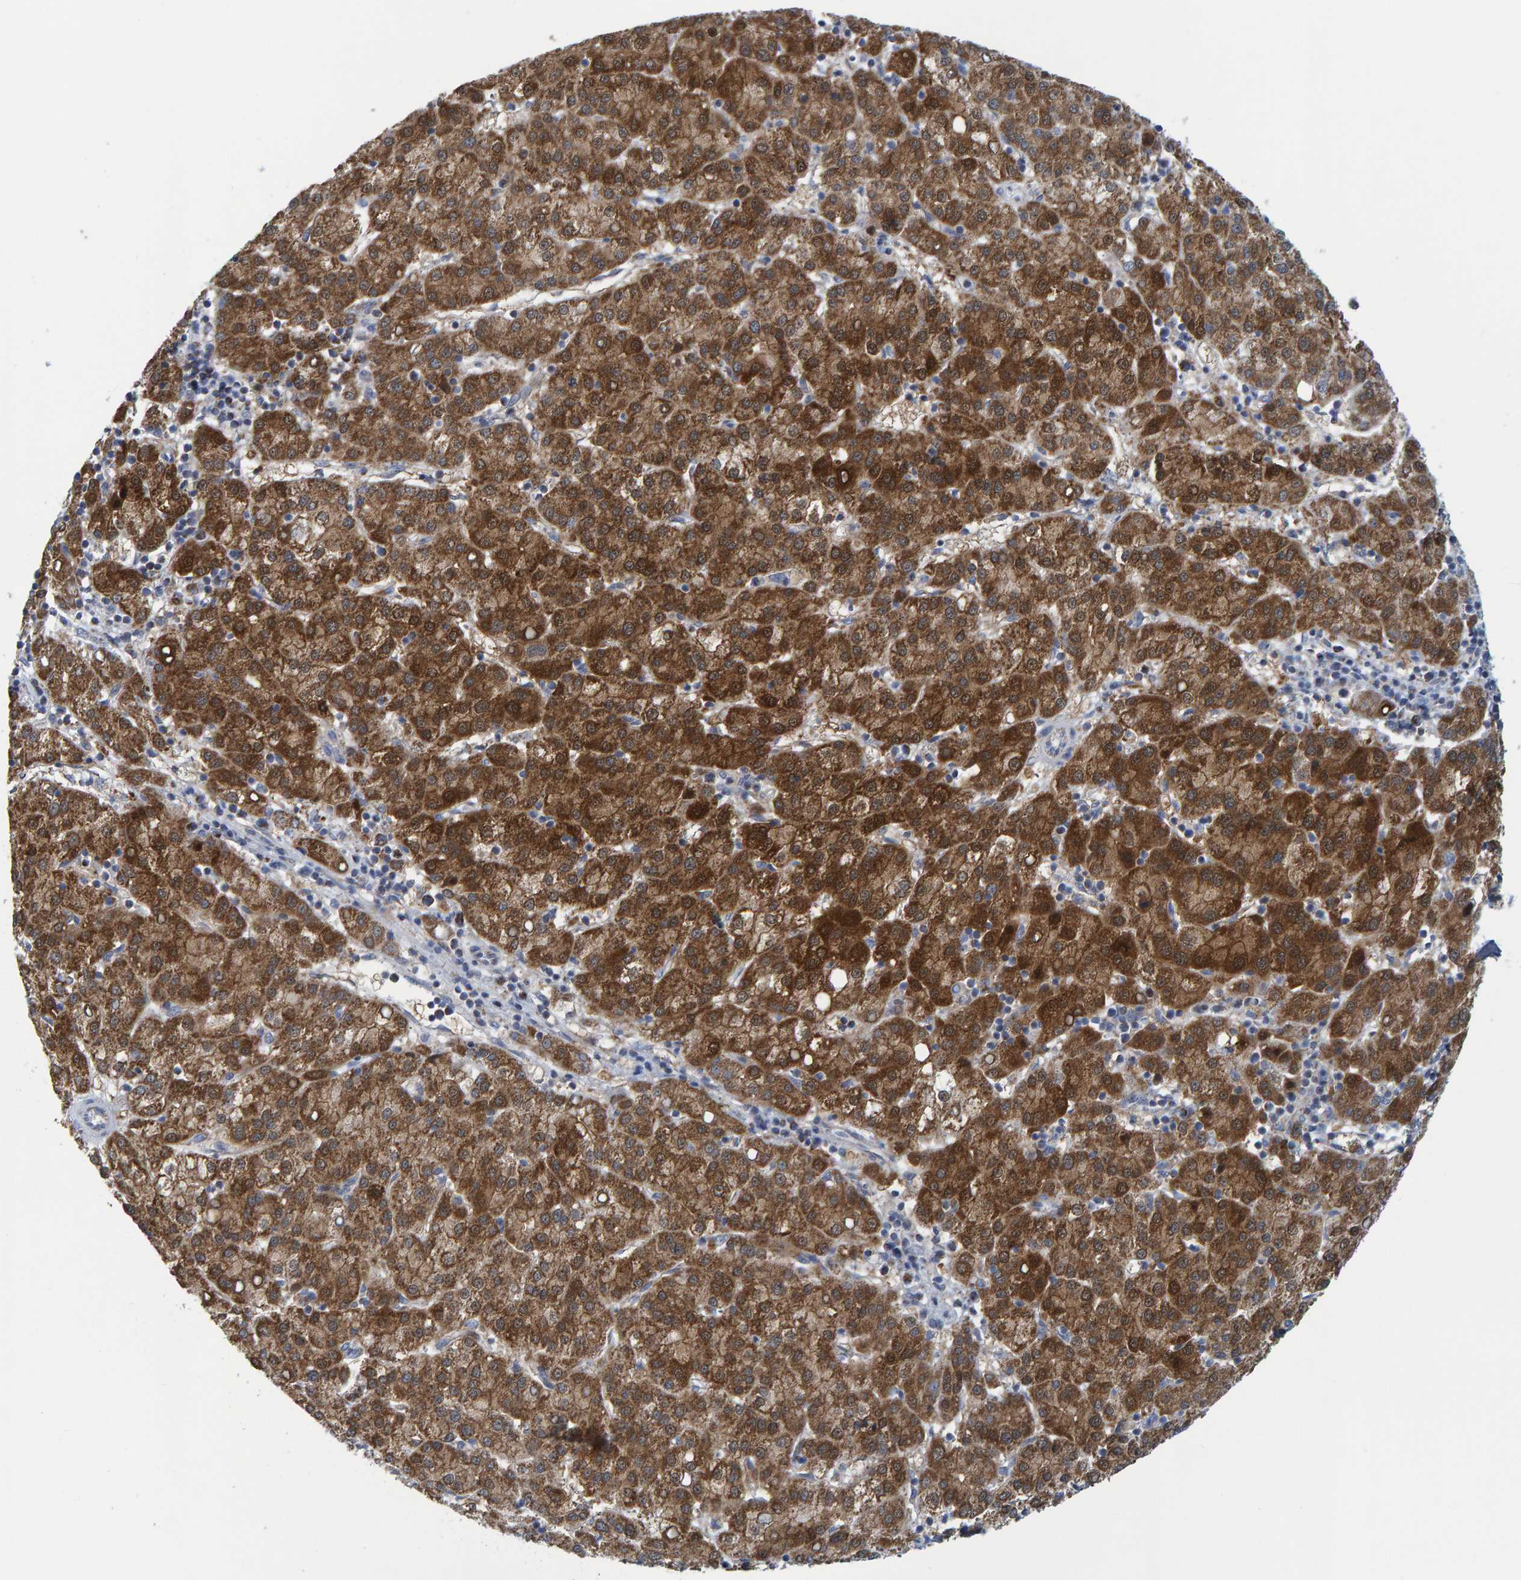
{"staining": {"intensity": "strong", "quantity": ">75%", "location": "cytoplasmic/membranous"}, "tissue": "liver cancer", "cell_type": "Tumor cells", "image_type": "cancer", "snomed": [{"axis": "morphology", "description": "Carcinoma, Hepatocellular, NOS"}, {"axis": "topography", "description": "Liver"}], "caption": "The histopathology image displays staining of liver cancer, revealing strong cytoplasmic/membranous protein staining (brown color) within tumor cells.", "gene": "MRPS7", "patient": {"sex": "female", "age": 58}}